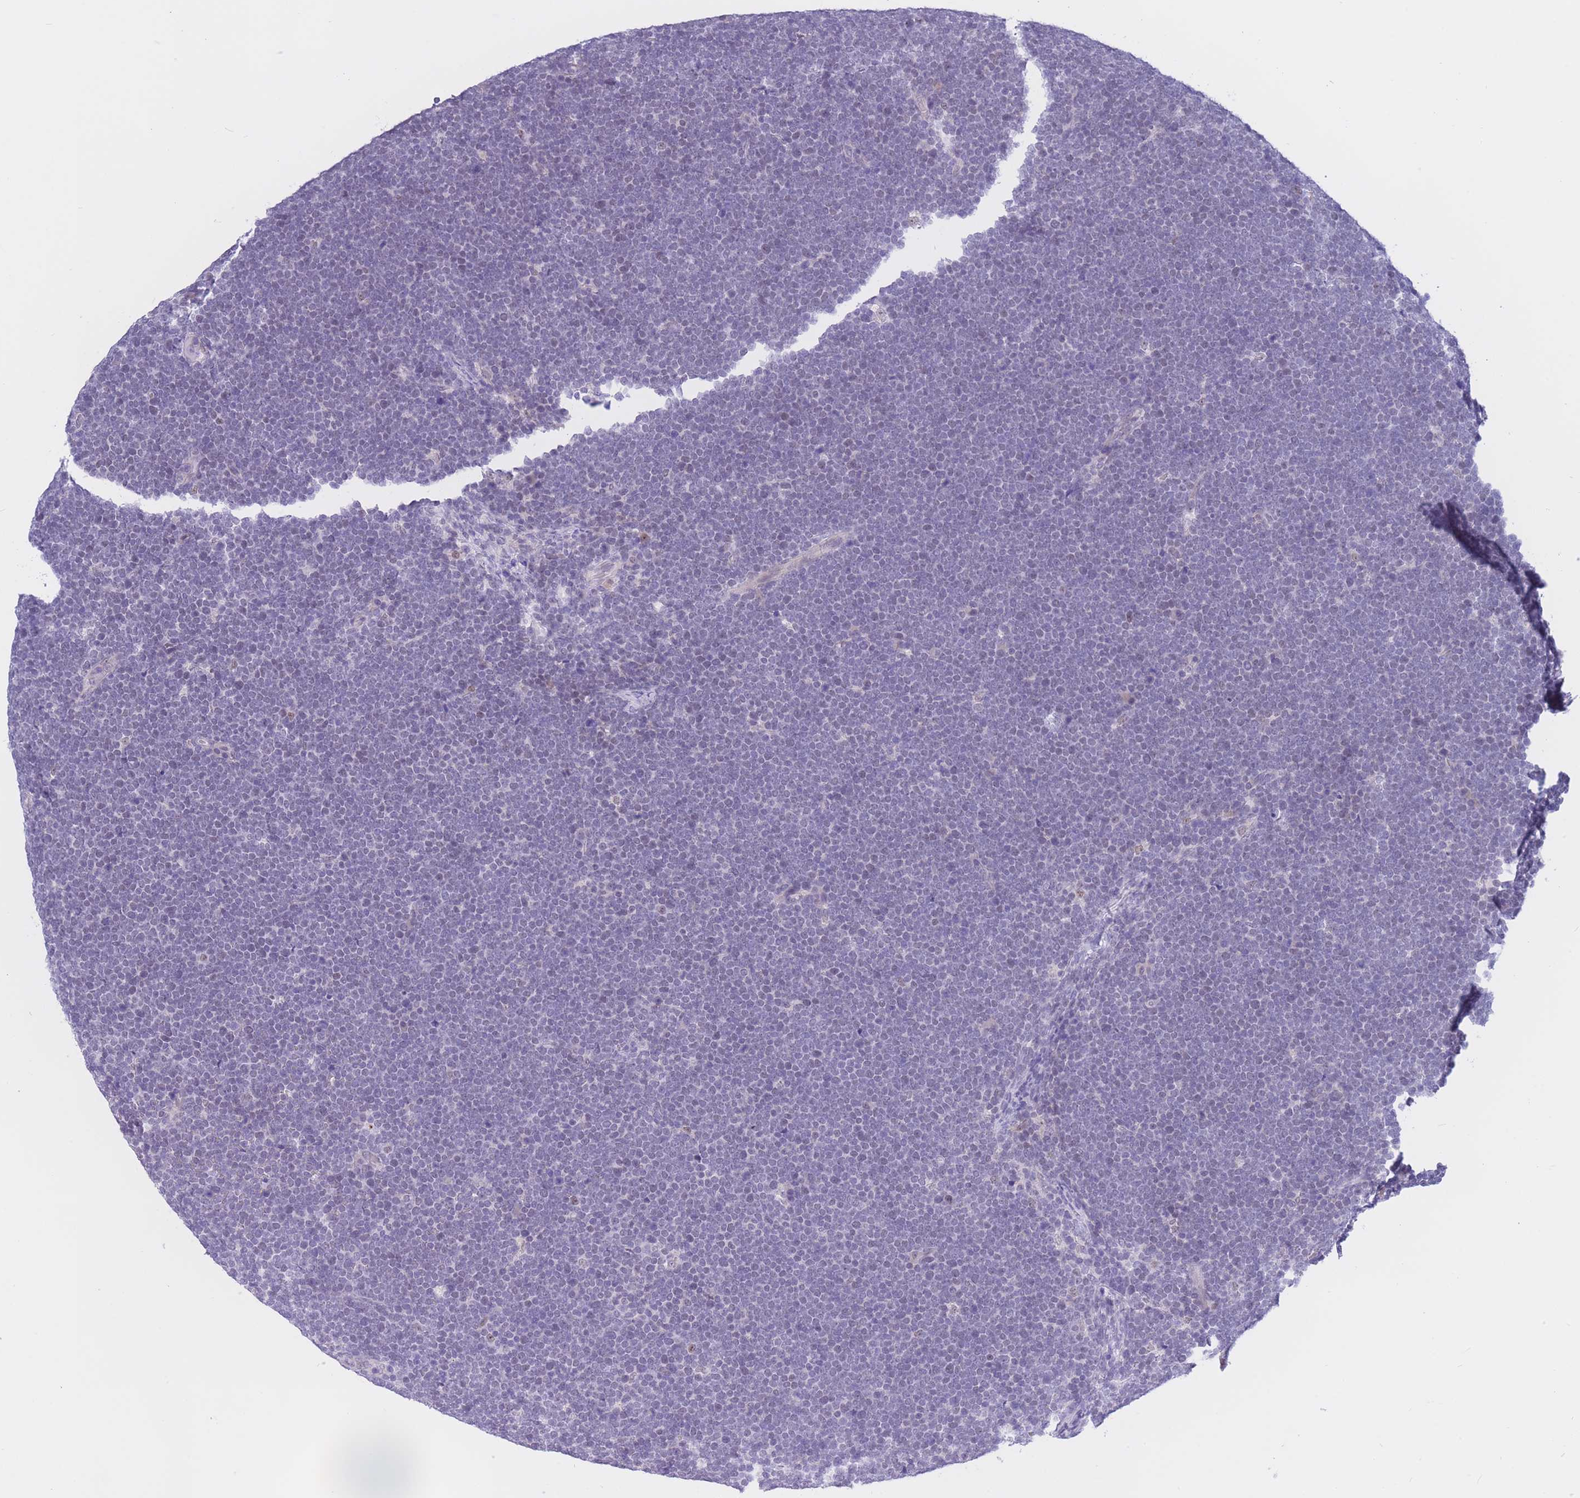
{"staining": {"intensity": "negative", "quantity": "none", "location": "none"}, "tissue": "lymphoma", "cell_type": "Tumor cells", "image_type": "cancer", "snomed": [{"axis": "morphology", "description": "Malignant lymphoma, non-Hodgkin's type, High grade"}, {"axis": "topography", "description": "Lymph node"}], "caption": "This is a photomicrograph of immunohistochemistry staining of malignant lymphoma, non-Hodgkin's type (high-grade), which shows no positivity in tumor cells.", "gene": "BOP1", "patient": {"sex": "male", "age": 13}}